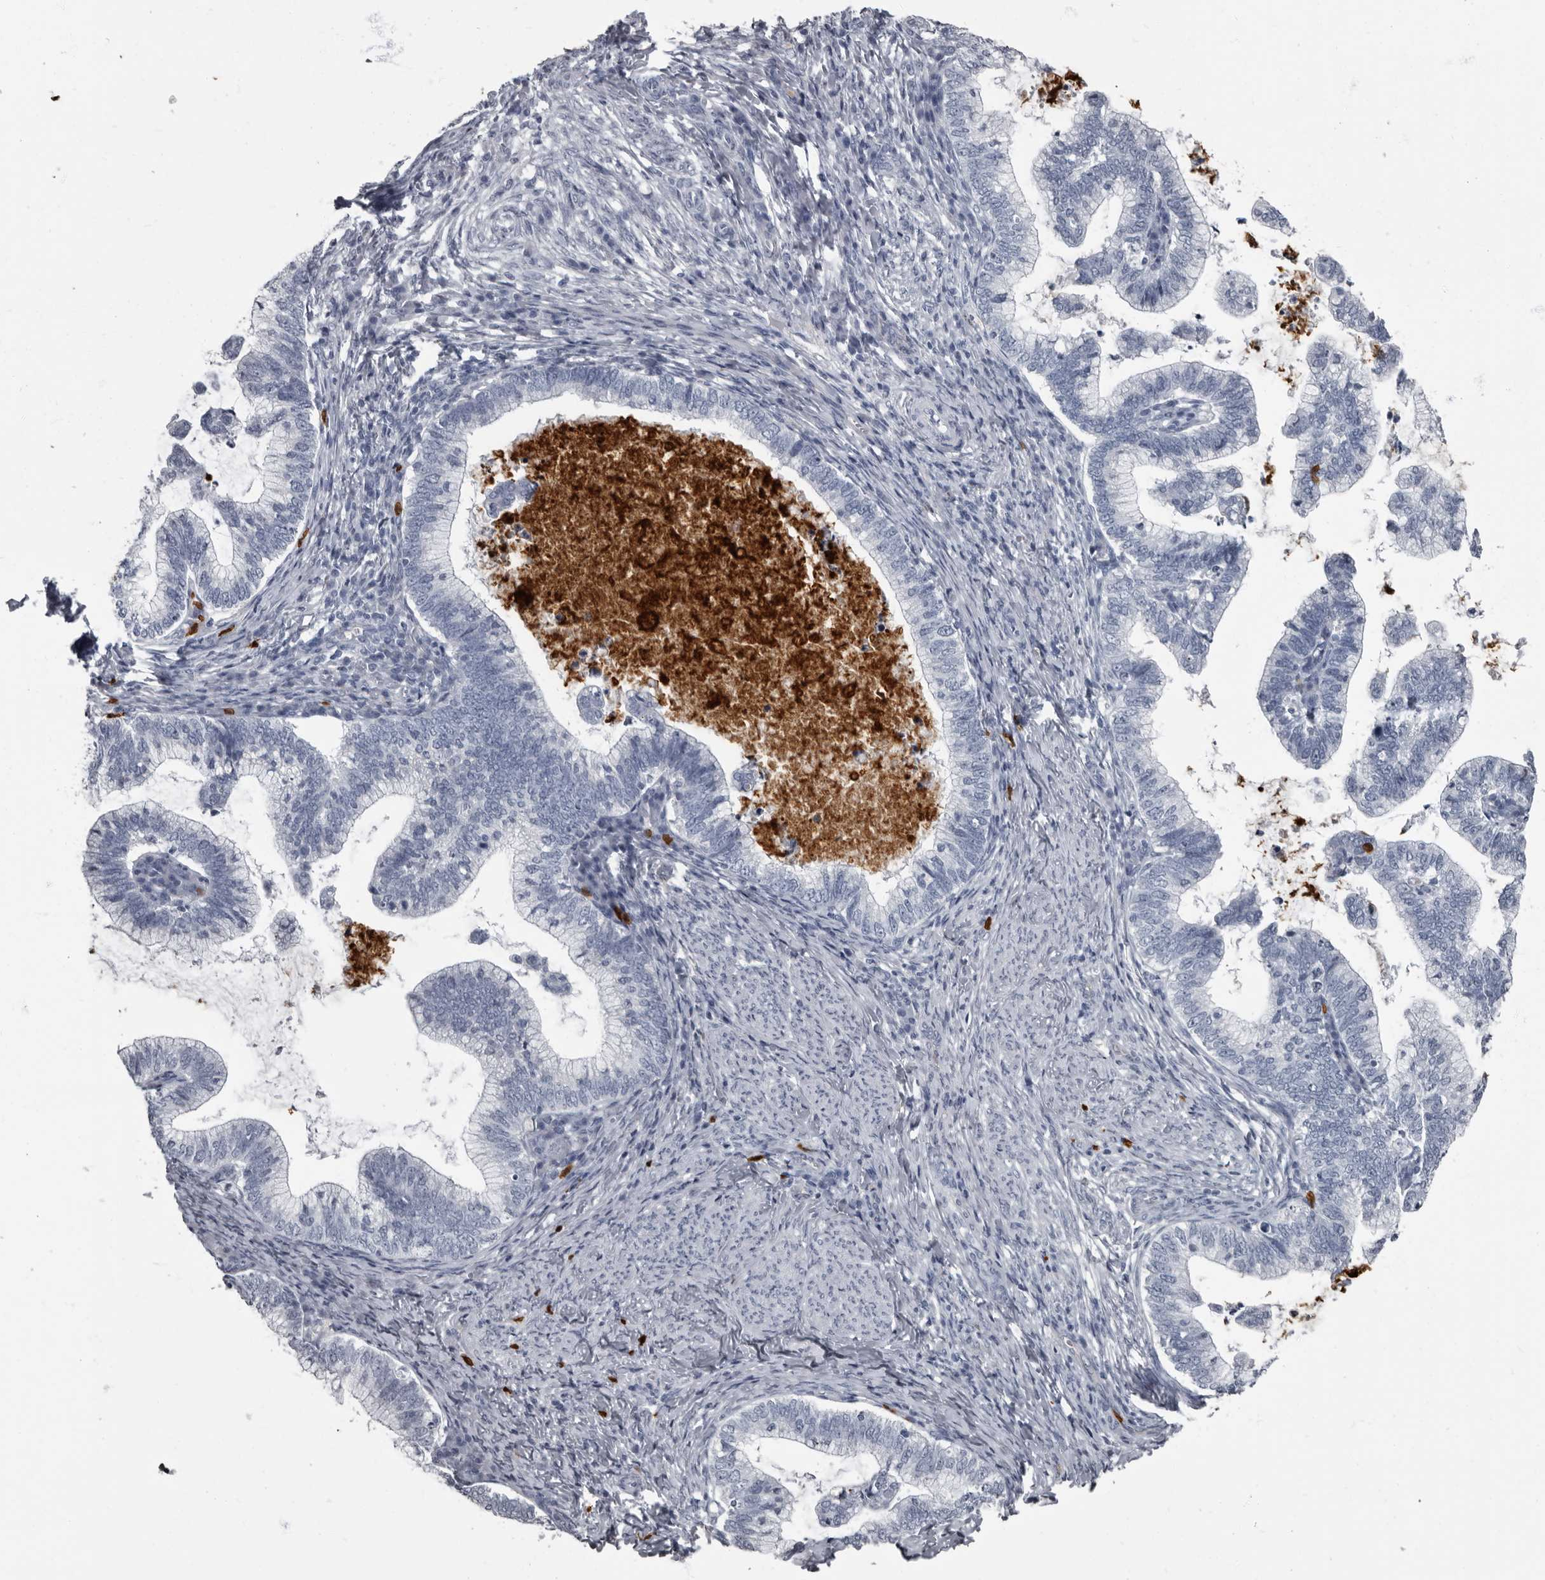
{"staining": {"intensity": "negative", "quantity": "none", "location": "none"}, "tissue": "cervical cancer", "cell_type": "Tumor cells", "image_type": "cancer", "snomed": [{"axis": "morphology", "description": "Adenocarcinoma, NOS"}, {"axis": "topography", "description": "Cervix"}], "caption": "Immunohistochemistry histopathology image of cervical adenocarcinoma stained for a protein (brown), which shows no positivity in tumor cells.", "gene": "TPD52L1", "patient": {"sex": "female", "age": 36}}